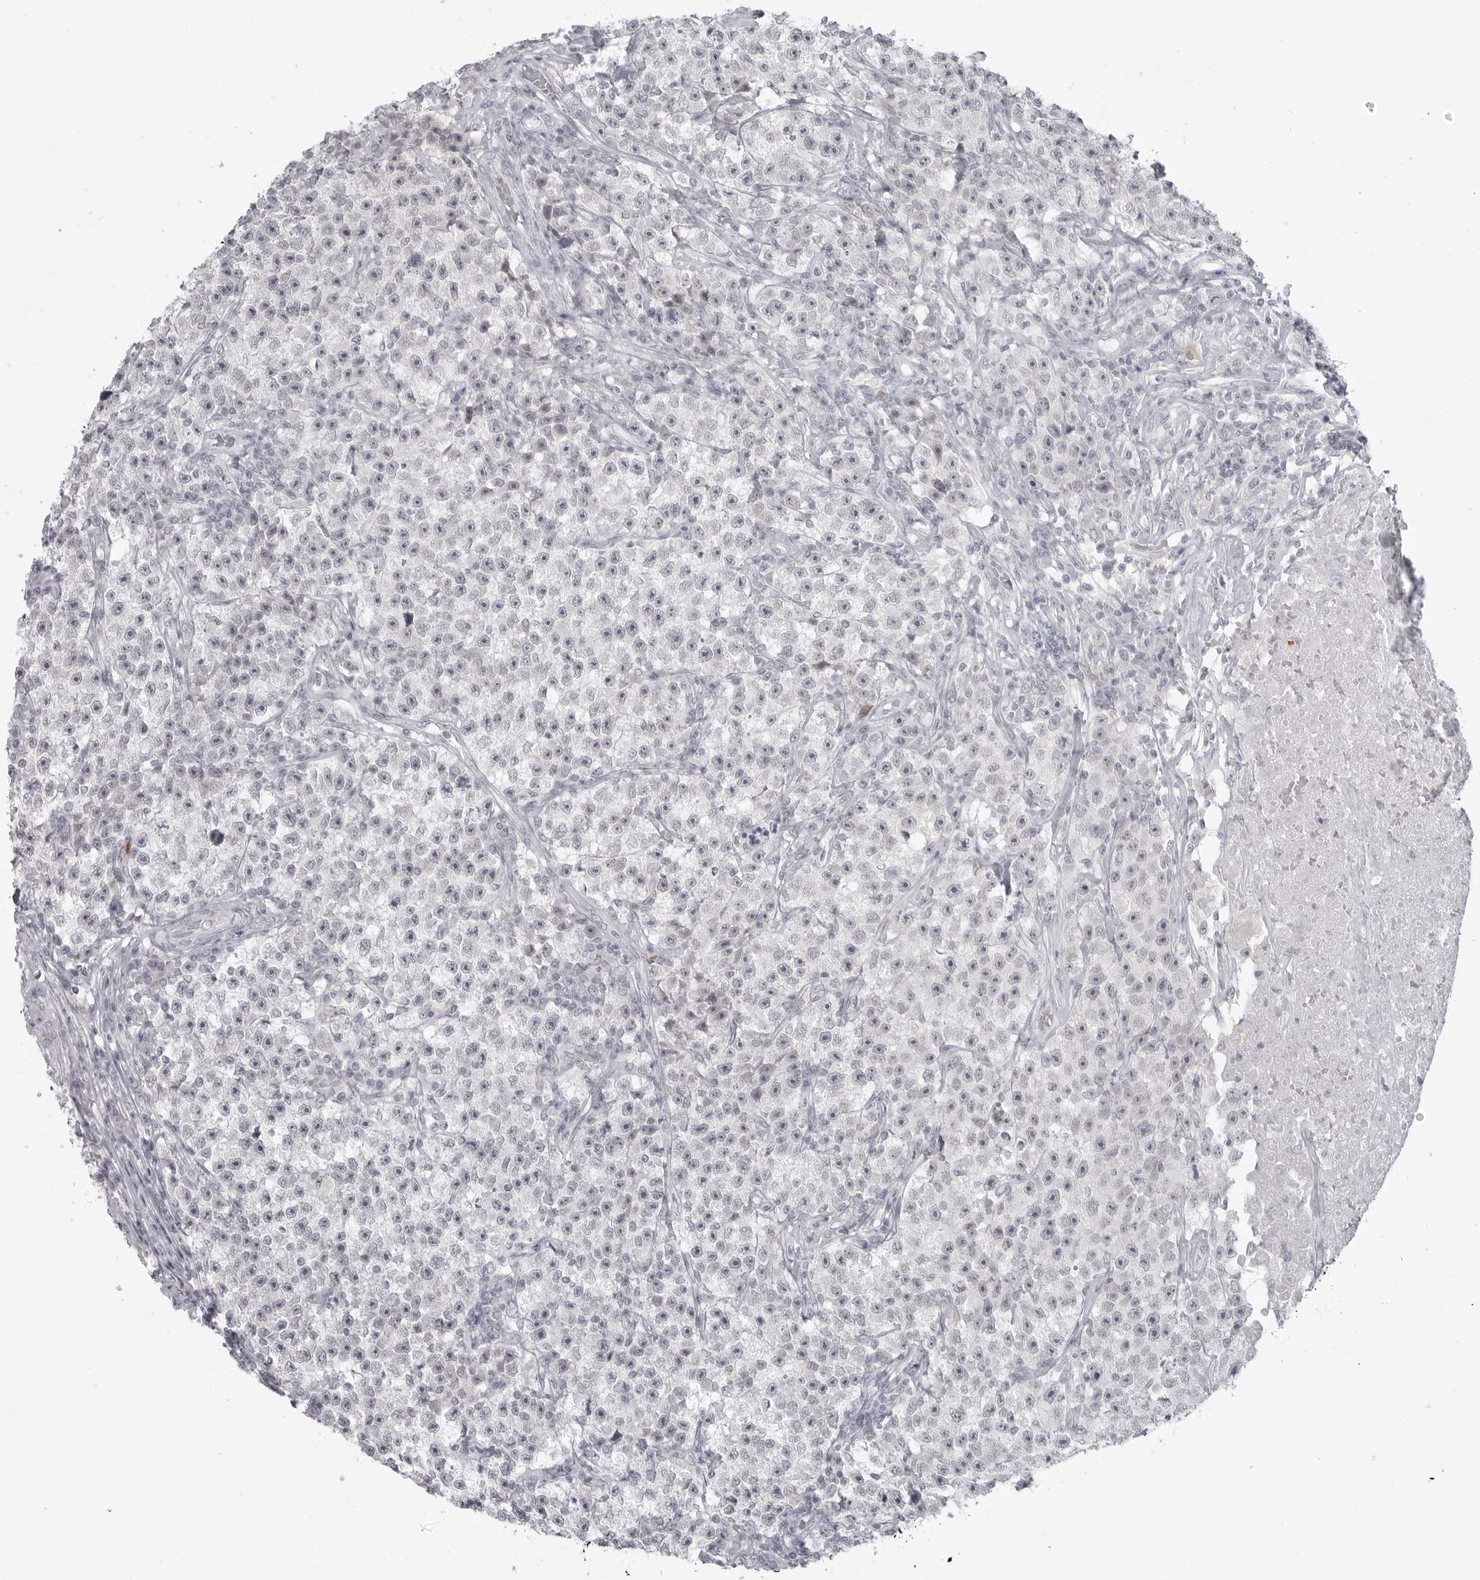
{"staining": {"intensity": "negative", "quantity": "none", "location": "none"}, "tissue": "testis cancer", "cell_type": "Tumor cells", "image_type": "cancer", "snomed": [{"axis": "morphology", "description": "Seminoma, NOS"}, {"axis": "topography", "description": "Testis"}], "caption": "A high-resolution image shows immunohistochemistry staining of testis cancer (seminoma), which reveals no significant positivity in tumor cells.", "gene": "TCTN3", "patient": {"sex": "male", "age": 22}}